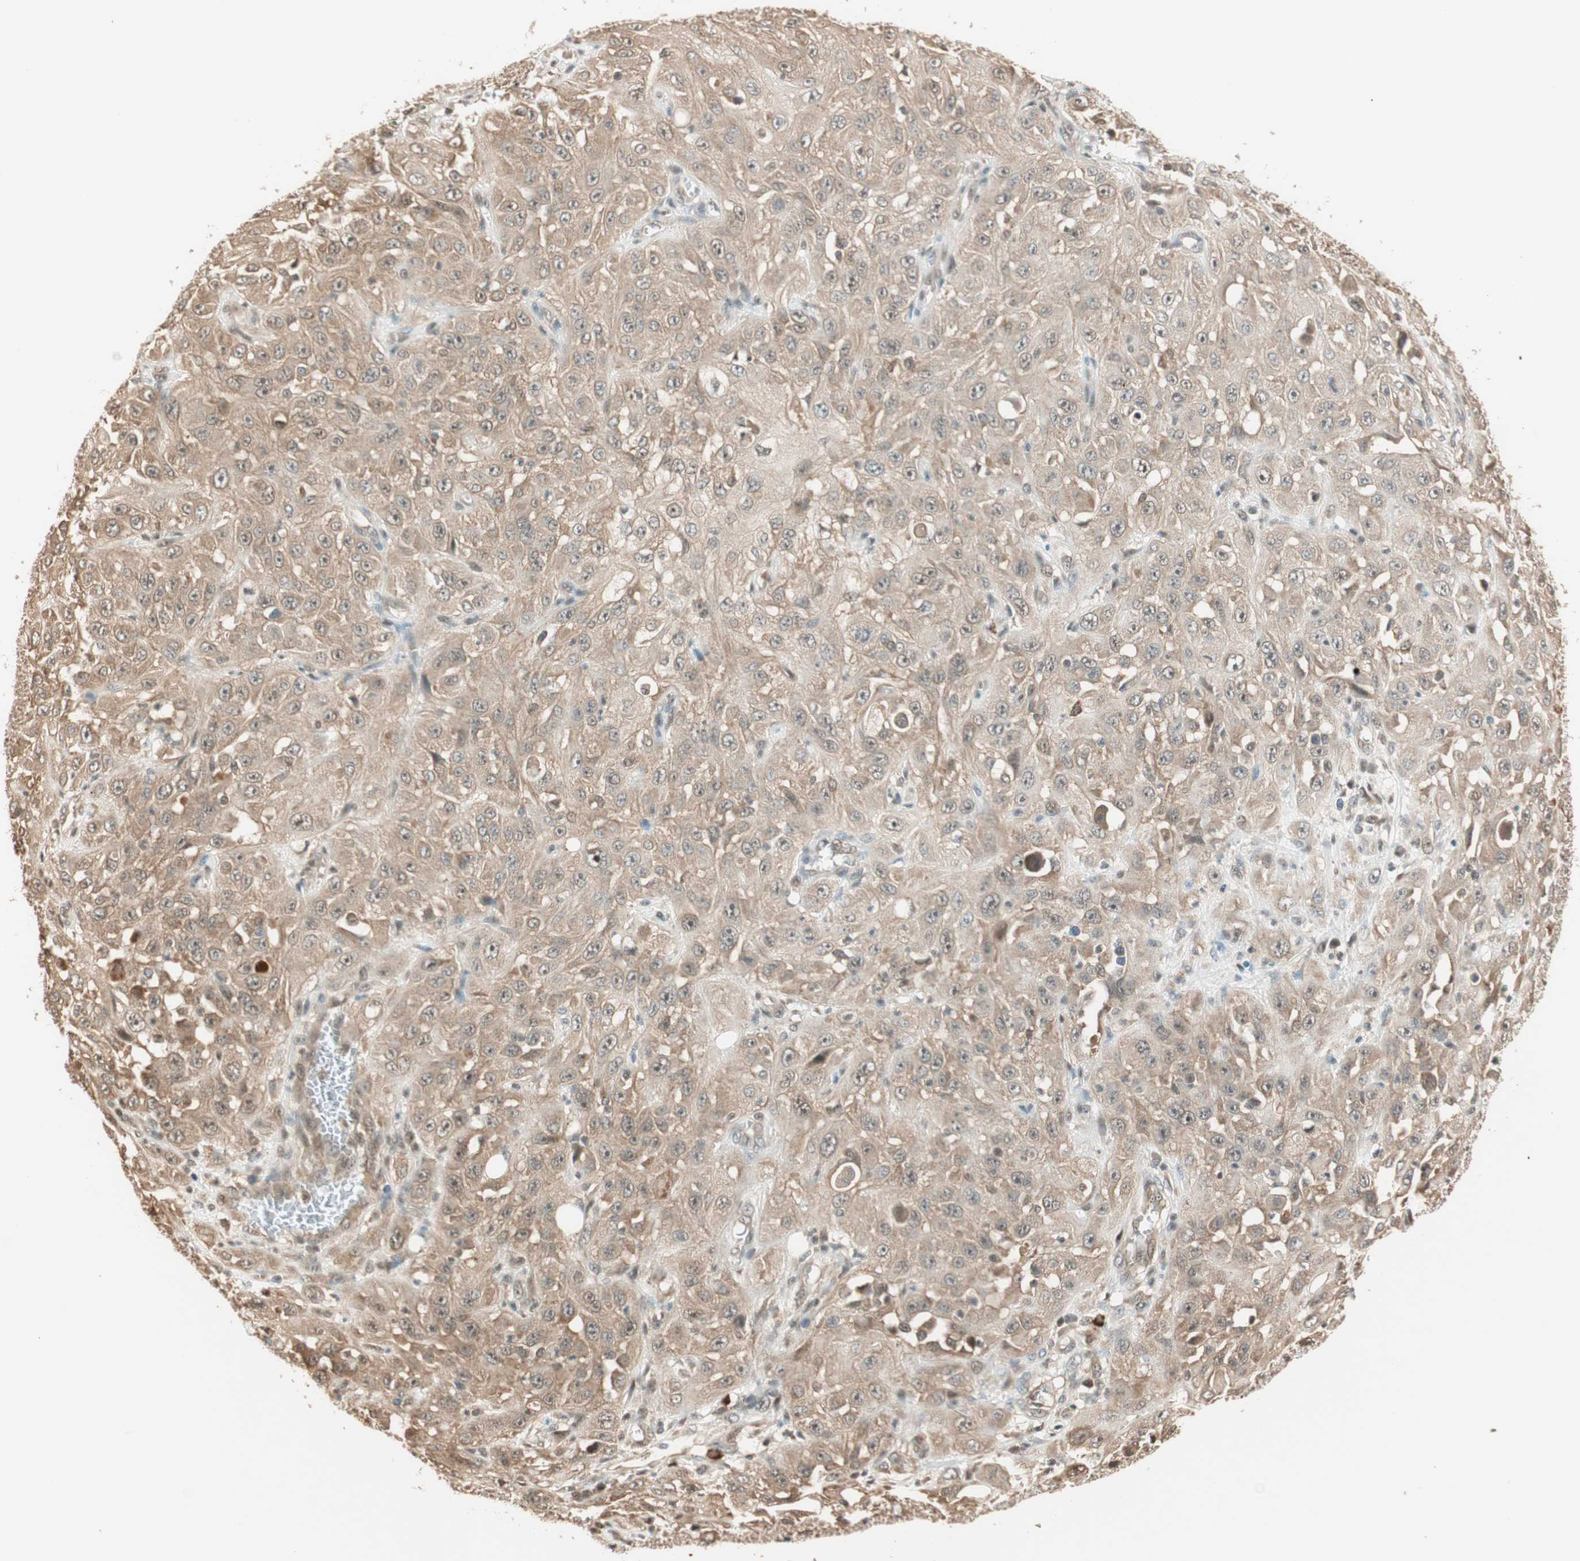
{"staining": {"intensity": "moderate", "quantity": ">75%", "location": "cytoplasmic/membranous"}, "tissue": "skin cancer", "cell_type": "Tumor cells", "image_type": "cancer", "snomed": [{"axis": "morphology", "description": "Squamous cell carcinoma, NOS"}, {"axis": "morphology", "description": "Squamous cell carcinoma, metastatic, NOS"}, {"axis": "topography", "description": "Skin"}, {"axis": "topography", "description": "Lymph node"}], "caption": "Immunohistochemistry of human skin cancer (metastatic squamous cell carcinoma) demonstrates medium levels of moderate cytoplasmic/membranous positivity in approximately >75% of tumor cells.", "gene": "ZNF443", "patient": {"sex": "male", "age": 75}}